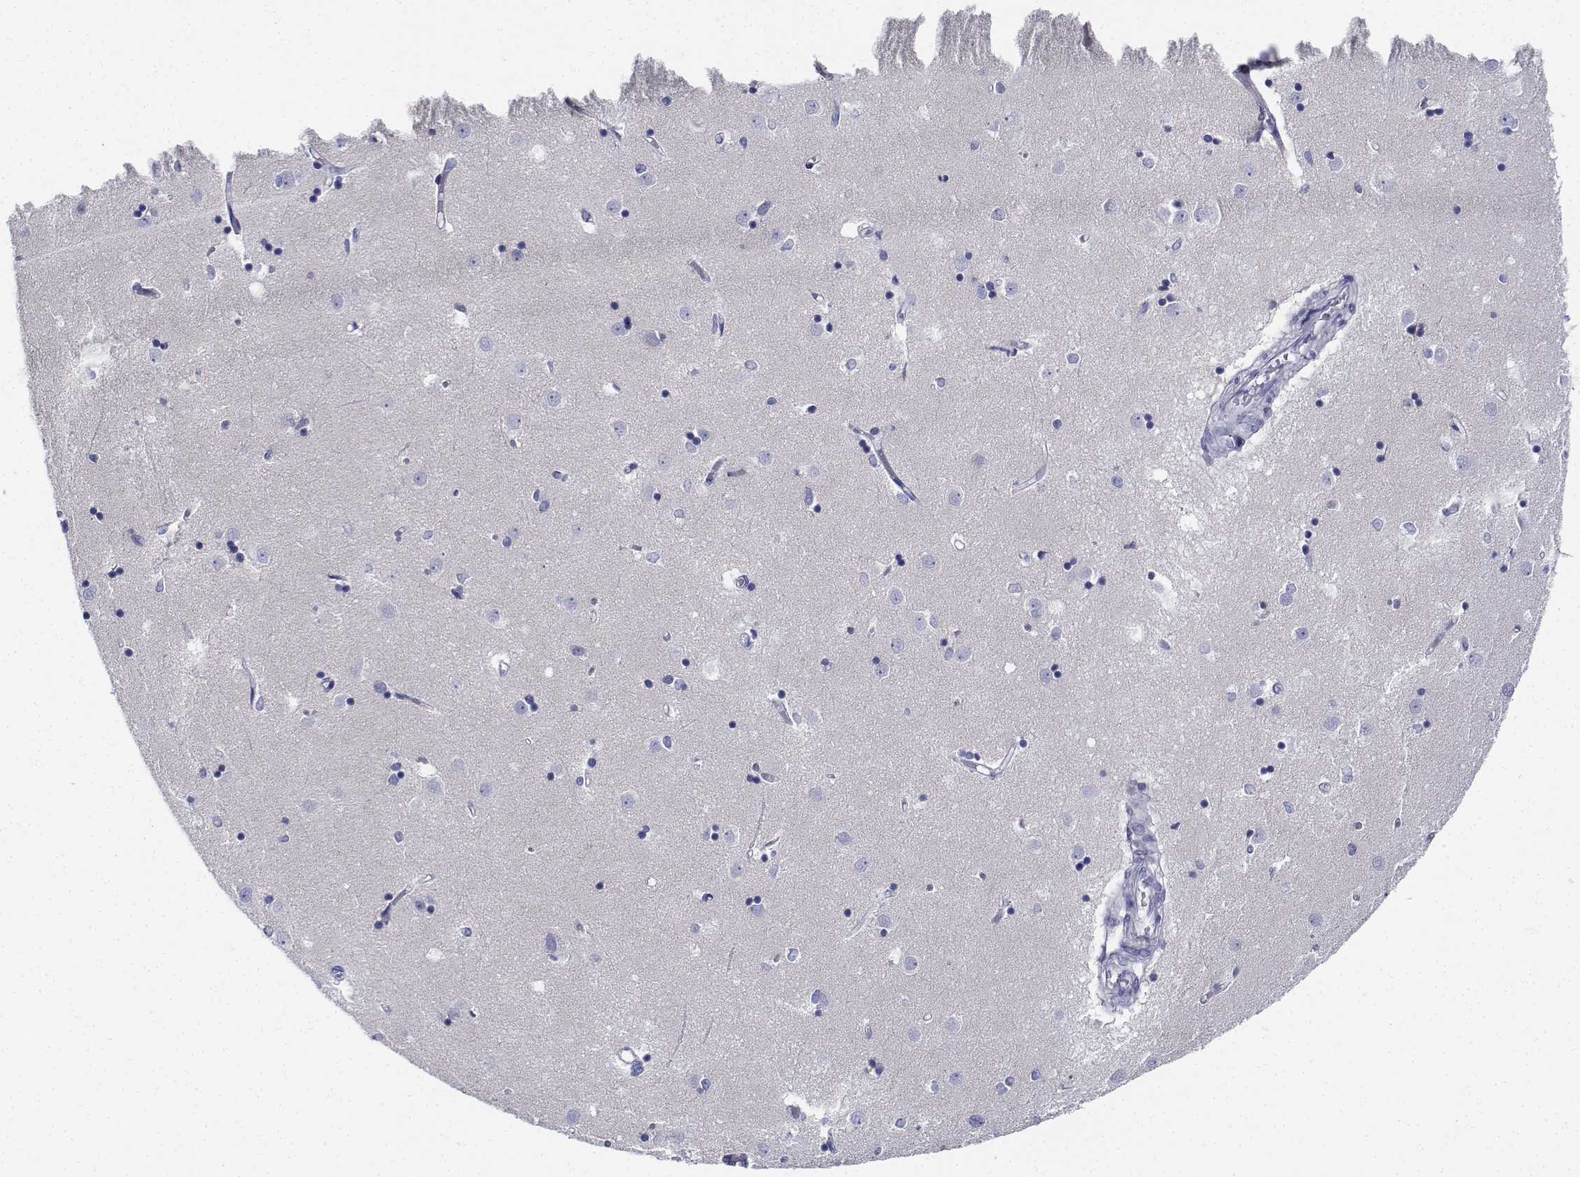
{"staining": {"intensity": "negative", "quantity": "none", "location": "none"}, "tissue": "caudate", "cell_type": "Glial cells", "image_type": "normal", "snomed": [{"axis": "morphology", "description": "Normal tissue, NOS"}, {"axis": "topography", "description": "Lateral ventricle wall"}], "caption": "Photomicrograph shows no protein staining in glial cells of normal caudate.", "gene": "CDHR3", "patient": {"sex": "male", "age": 54}}